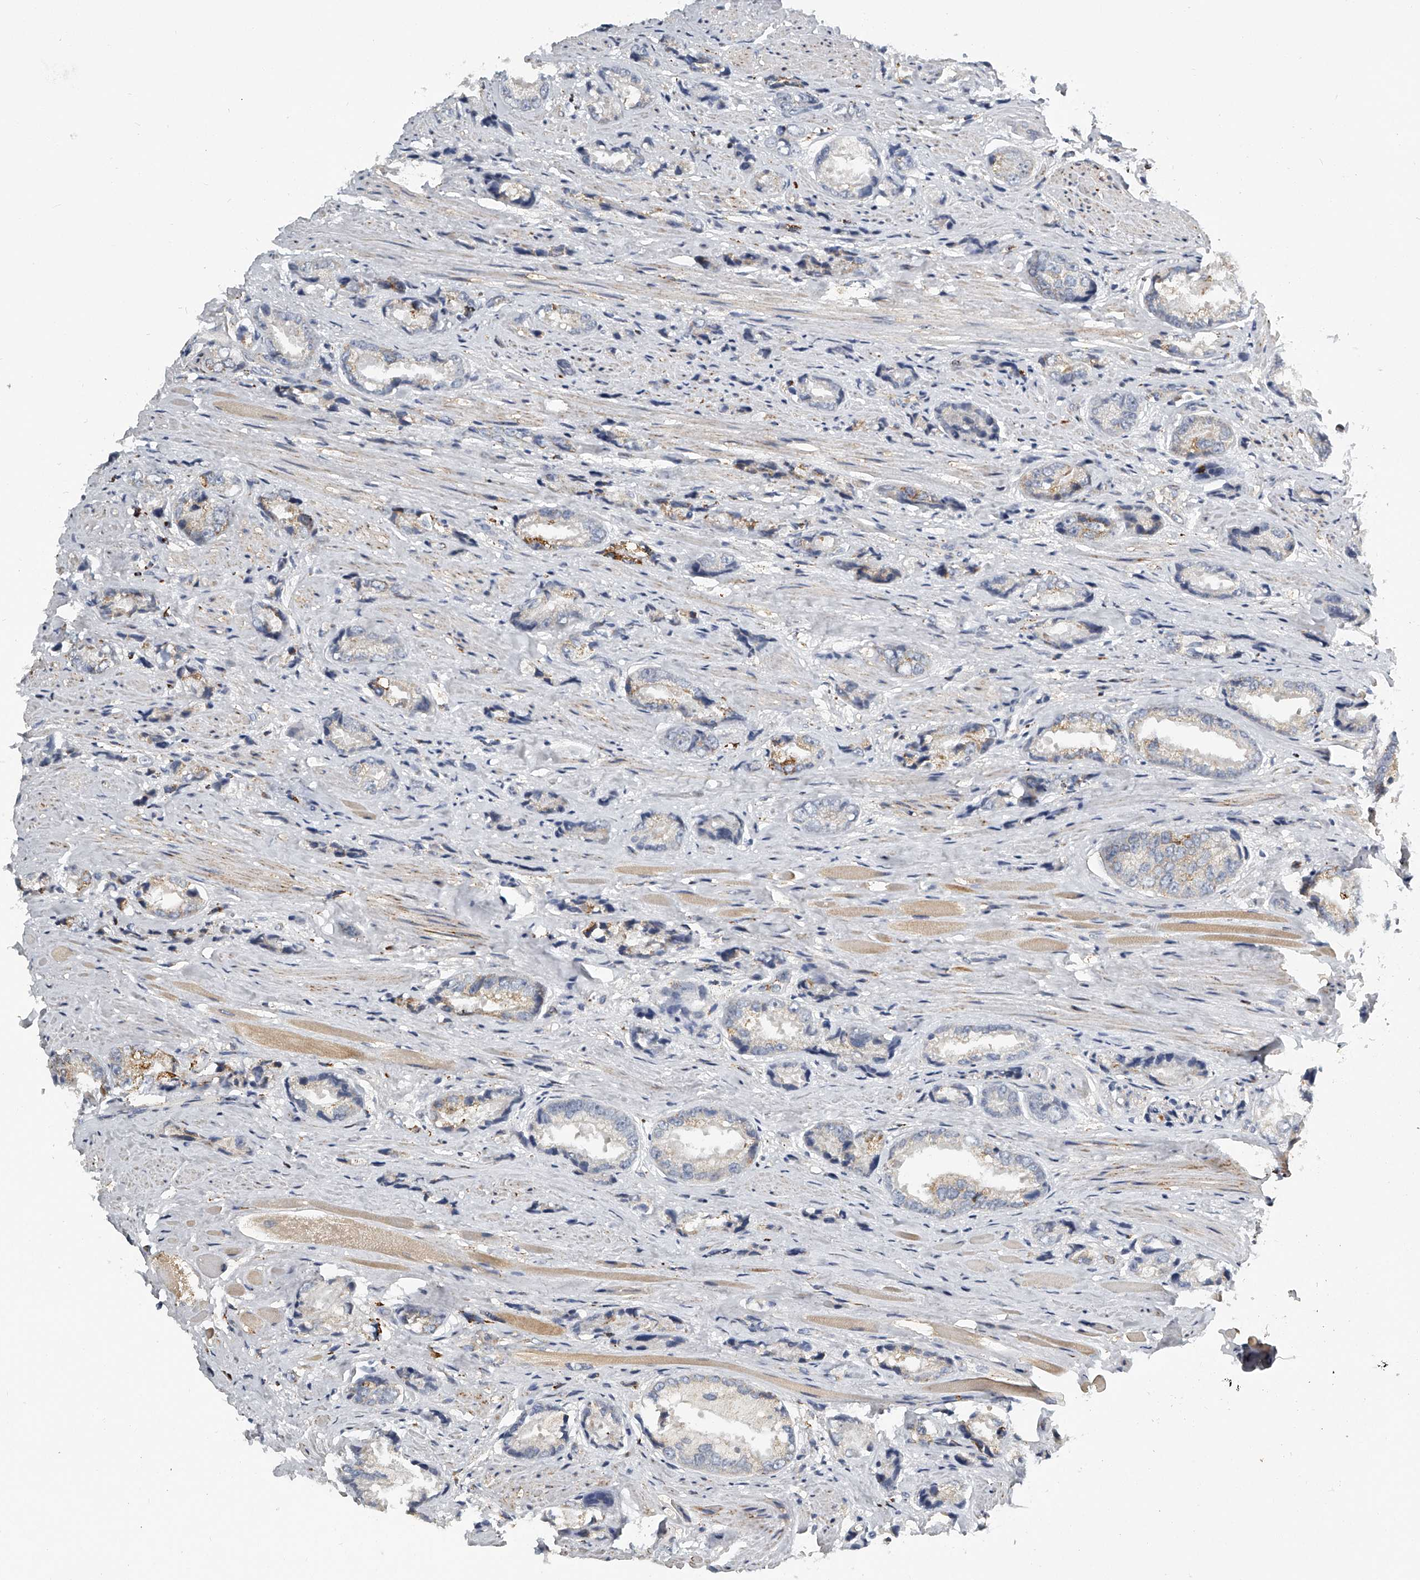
{"staining": {"intensity": "negative", "quantity": "none", "location": "none"}, "tissue": "prostate cancer", "cell_type": "Tumor cells", "image_type": "cancer", "snomed": [{"axis": "morphology", "description": "Adenocarcinoma, High grade"}, {"axis": "topography", "description": "Prostate"}], "caption": "Immunohistochemistry image of neoplastic tissue: prostate cancer stained with DAB (3,3'-diaminobenzidine) reveals no significant protein positivity in tumor cells.", "gene": "KLHL7", "patient": {"sex": "male", "age": 61}}